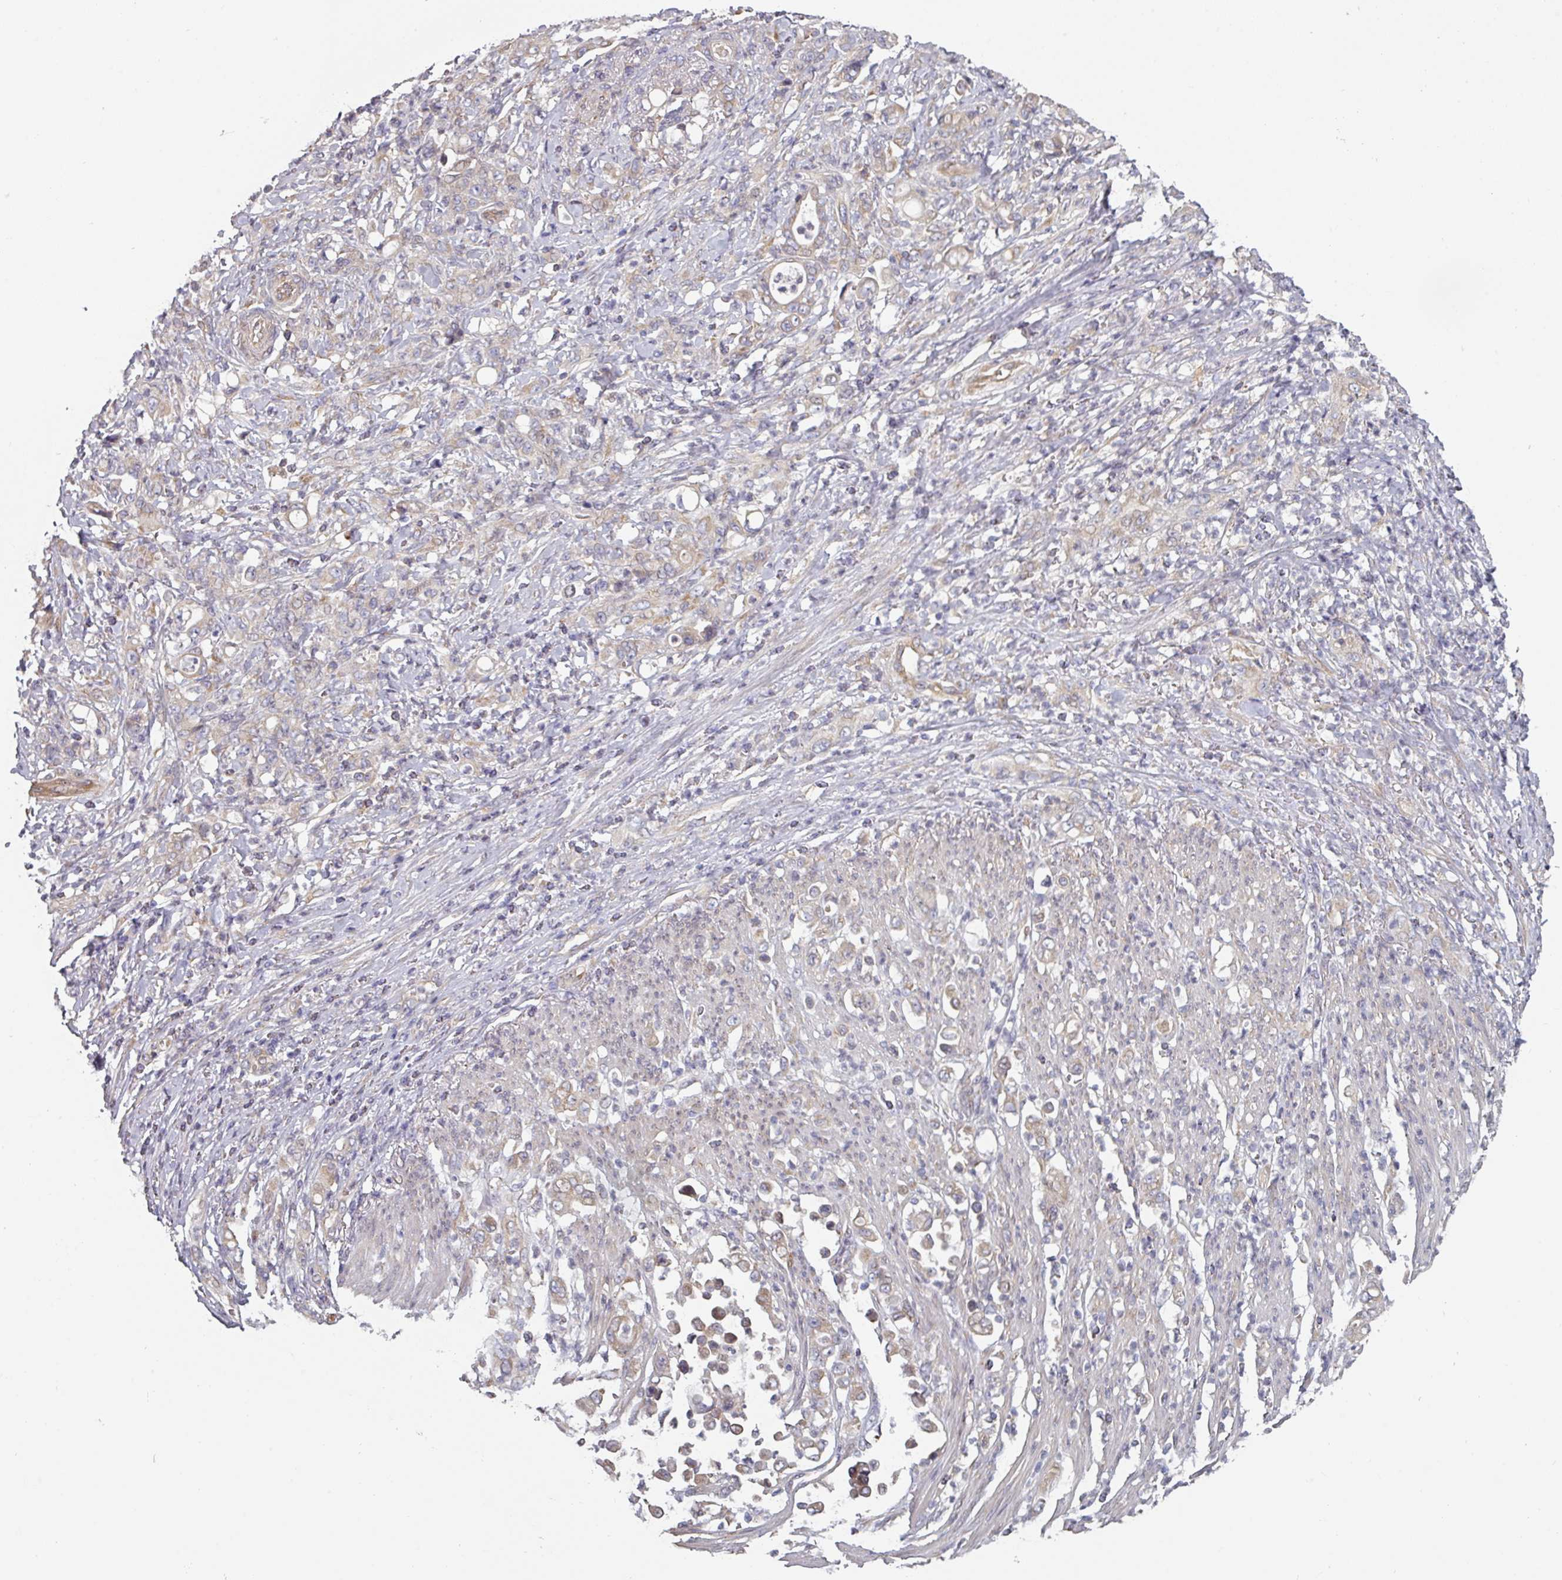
{"staining": {"intensity": "negative", "quantity": "none", "location": "none"}, "tissue": "stomach cancer", "cell_type": "Tumor cells", "image_type": "cancer", "snomed": [{"axis": "morphology", "description": "Normal tissue, NOS"}, {"axis": "morphology", "description": "Adenocarcinoma, NOS"}, {"axis": "topography", "description": "Stomach"}], "caption": "High magnification brightfield microscopy of adenocarcinoma (stomach) stained with DAB (3,3'-diaminobenzidine) (brown) and counterstained with hematoxylin (blue): tumor cells show no significant positivity.", "gene": "TAPT1", "patient": {"sex": "female", "age": 79}}